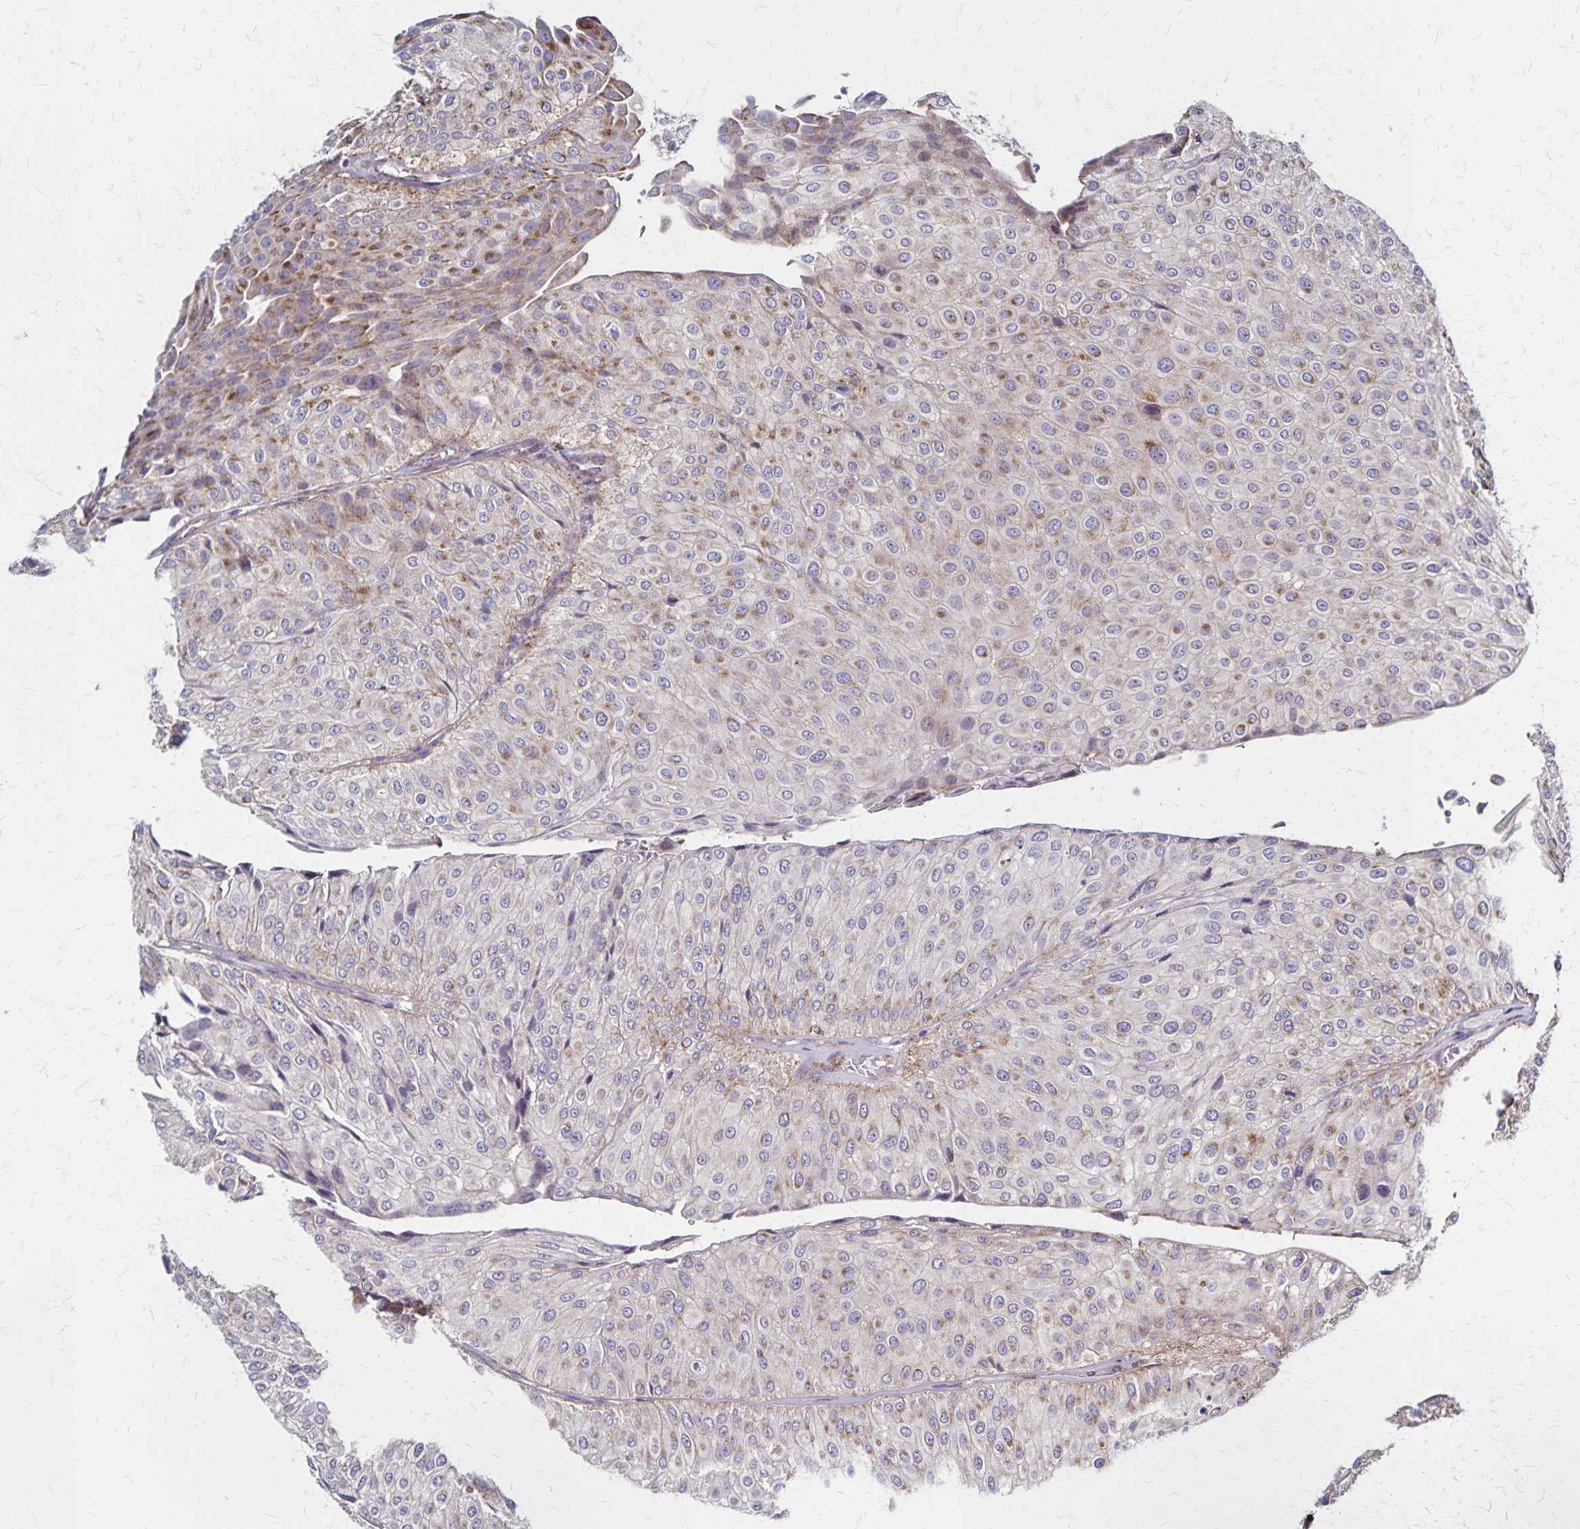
{"staining": {"intensity": "moderate", "quantity": "<25%", "location": "cytoplasmic/membranous"}, "tissue": "urothelial cancer", "cell_type": "Tumor cells", "image_type": "cancer", "snomed": [{"axis": "morphology", "description": "Urothelial carcinoma, NOS"}, {"axis": "topography", "description": "Urinary bladder"}], "caption": "This image demonstrates urothelial cancer stained with IHC to label a protein in brown. The cytoplasmic/membranous of tumor cells show moderate positivity for the protein. Nuclei are counter-stained blue.", "gene": "NFS1", "patient": {"sex": "male", "age": 67}}